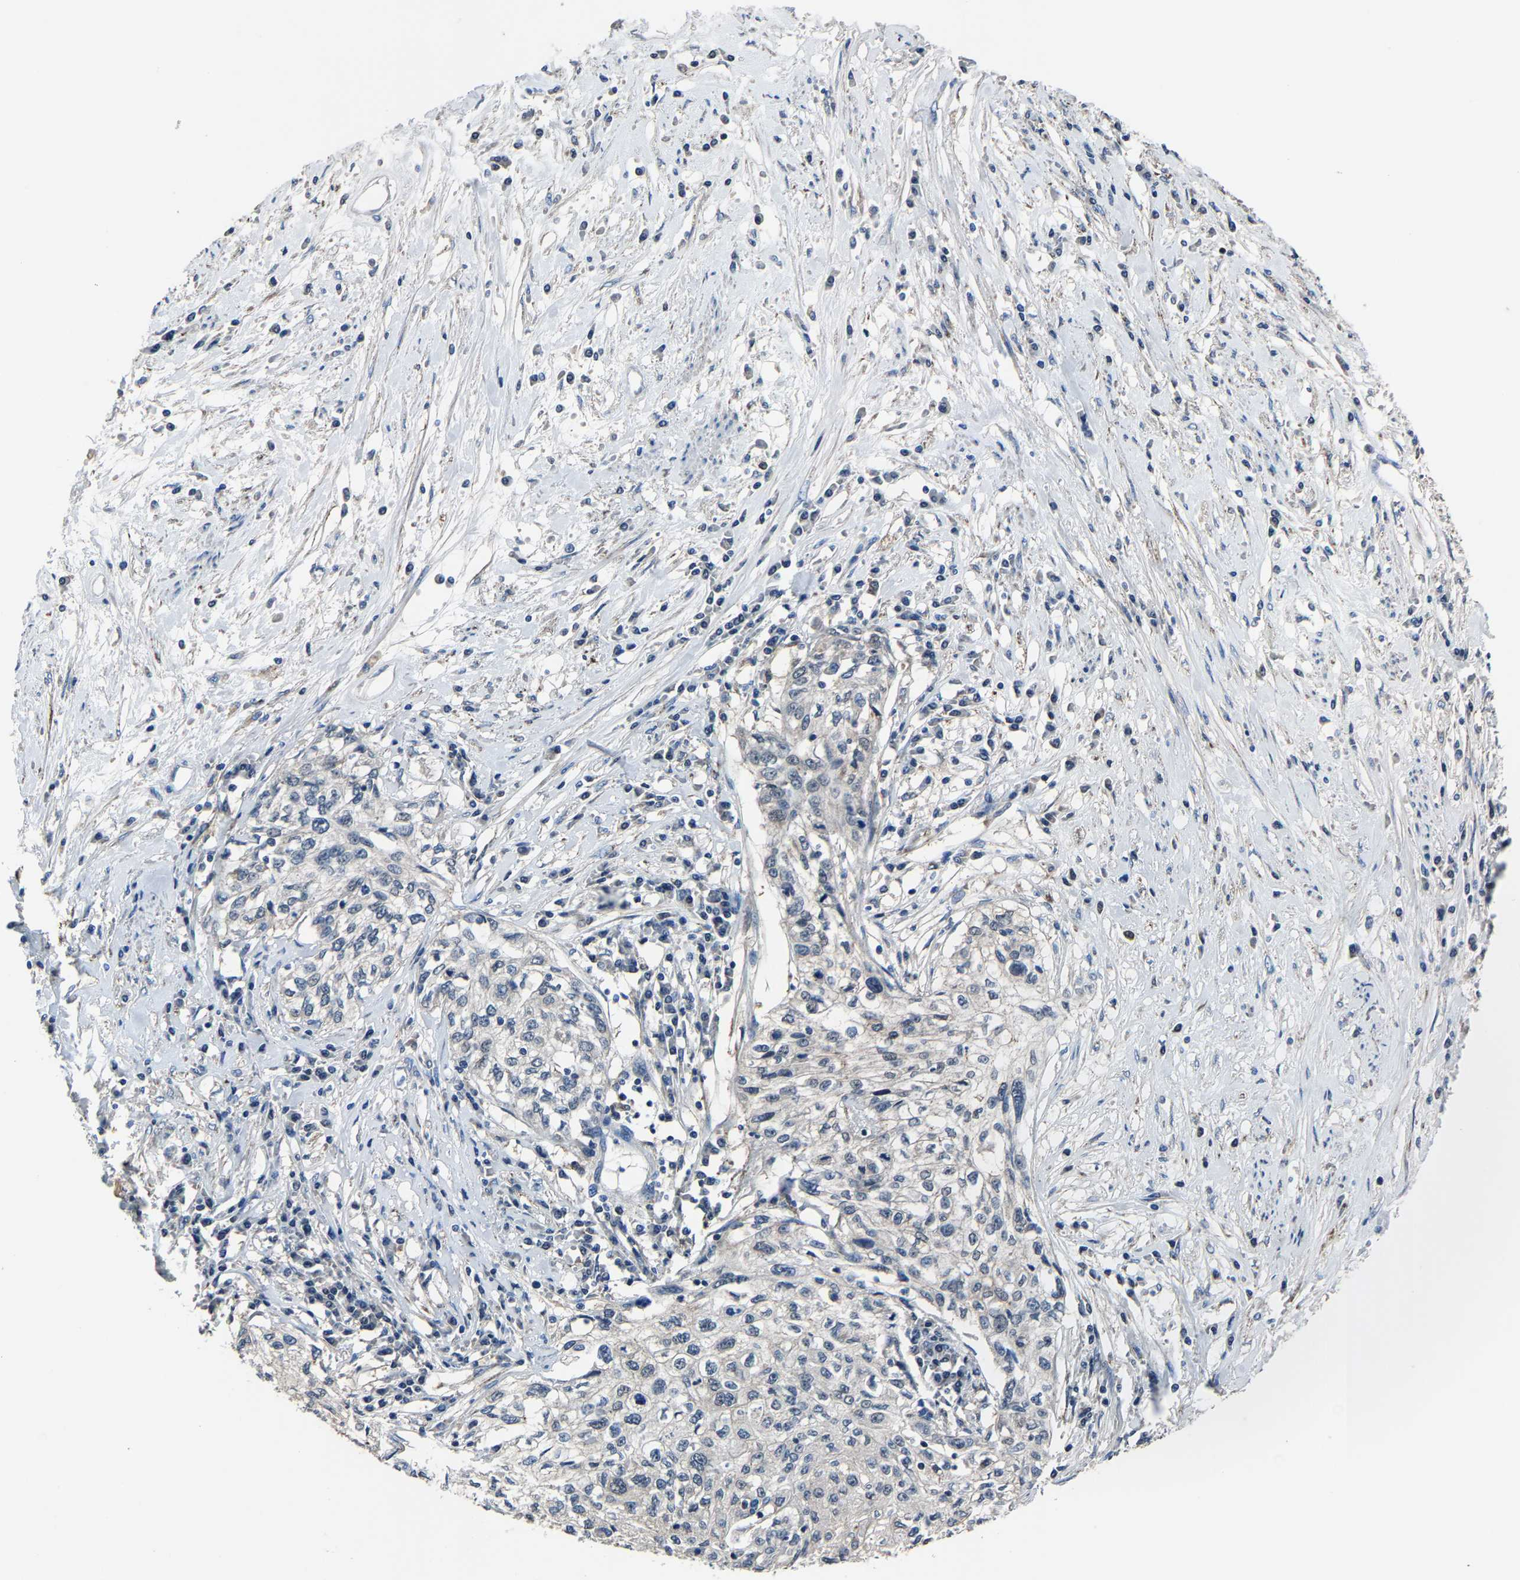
{"staining": {"intensity": "negative", "quantity": "none", "location": "none"}, "tissue": "cervical cancer", "cell_type": "Tumor cells", "image_type": "cancer", "snomed": [{"axis": "morphology", "description": "Squamous cell carcinoma, NOS"}, {"axis": "topography", "description": "Cervix"}], "caption": "Tumor cells are negative for protein expression in human squamous cell carcinoma (cervical).", "gene": "STRBP", "patient": {"sex": "female", "age": 57}}